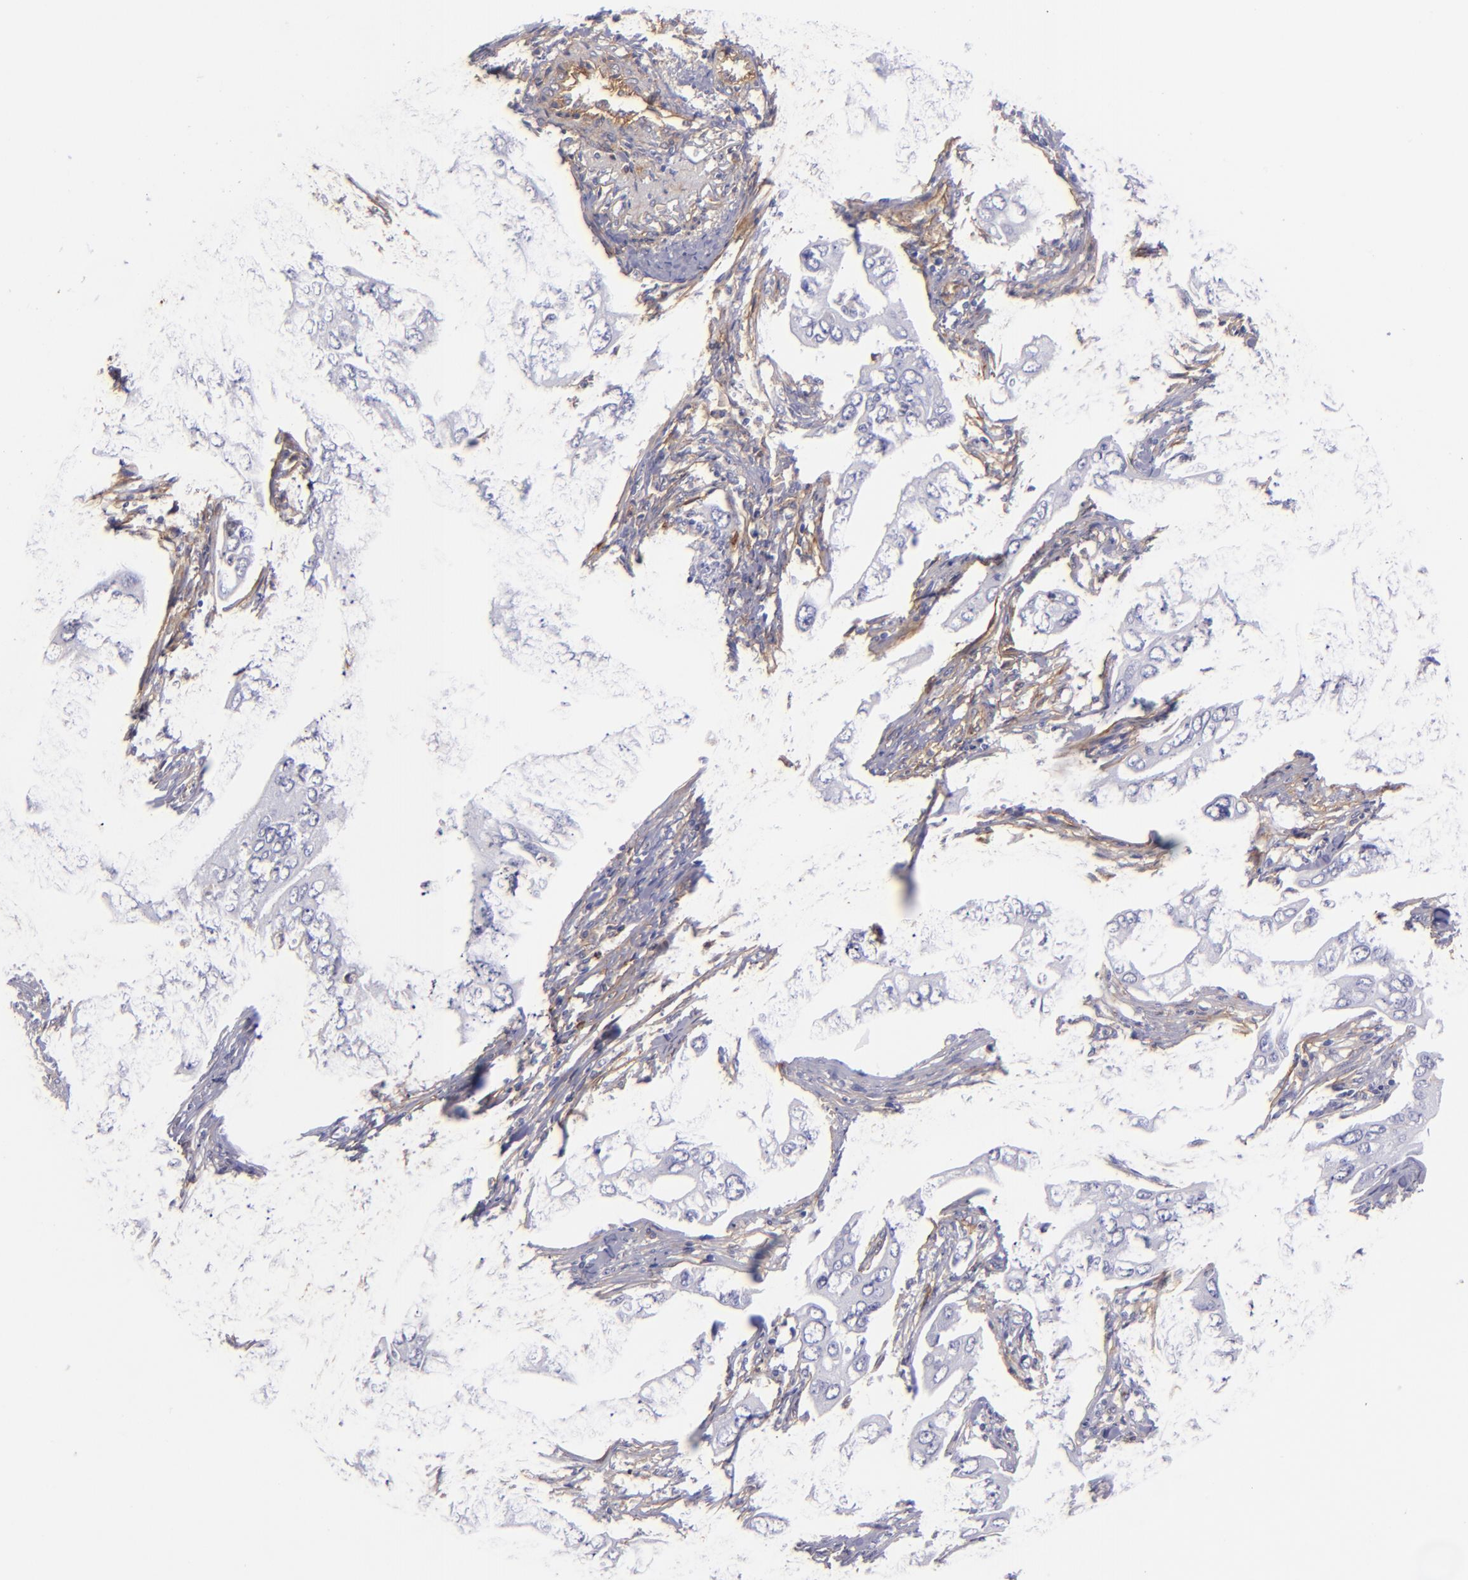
{"staining": {"intensity": "negative", "quantity": "none", "location": "none"}, "tissue": "lung cancer", "cell_type": "Tumor cells", "image_type": "cancer", "snomed": [{"axis": "morphology", "description": "Adenocarcinoma, NOS"}, {"axis": "topography", "description": "Lung"}], "caption": "IHC of lung cancer (adenocarcinoma) reveals no staining in tumor cells.", "gene": "ENTPD1", "patient": {"sex": "male", "age": 48}}